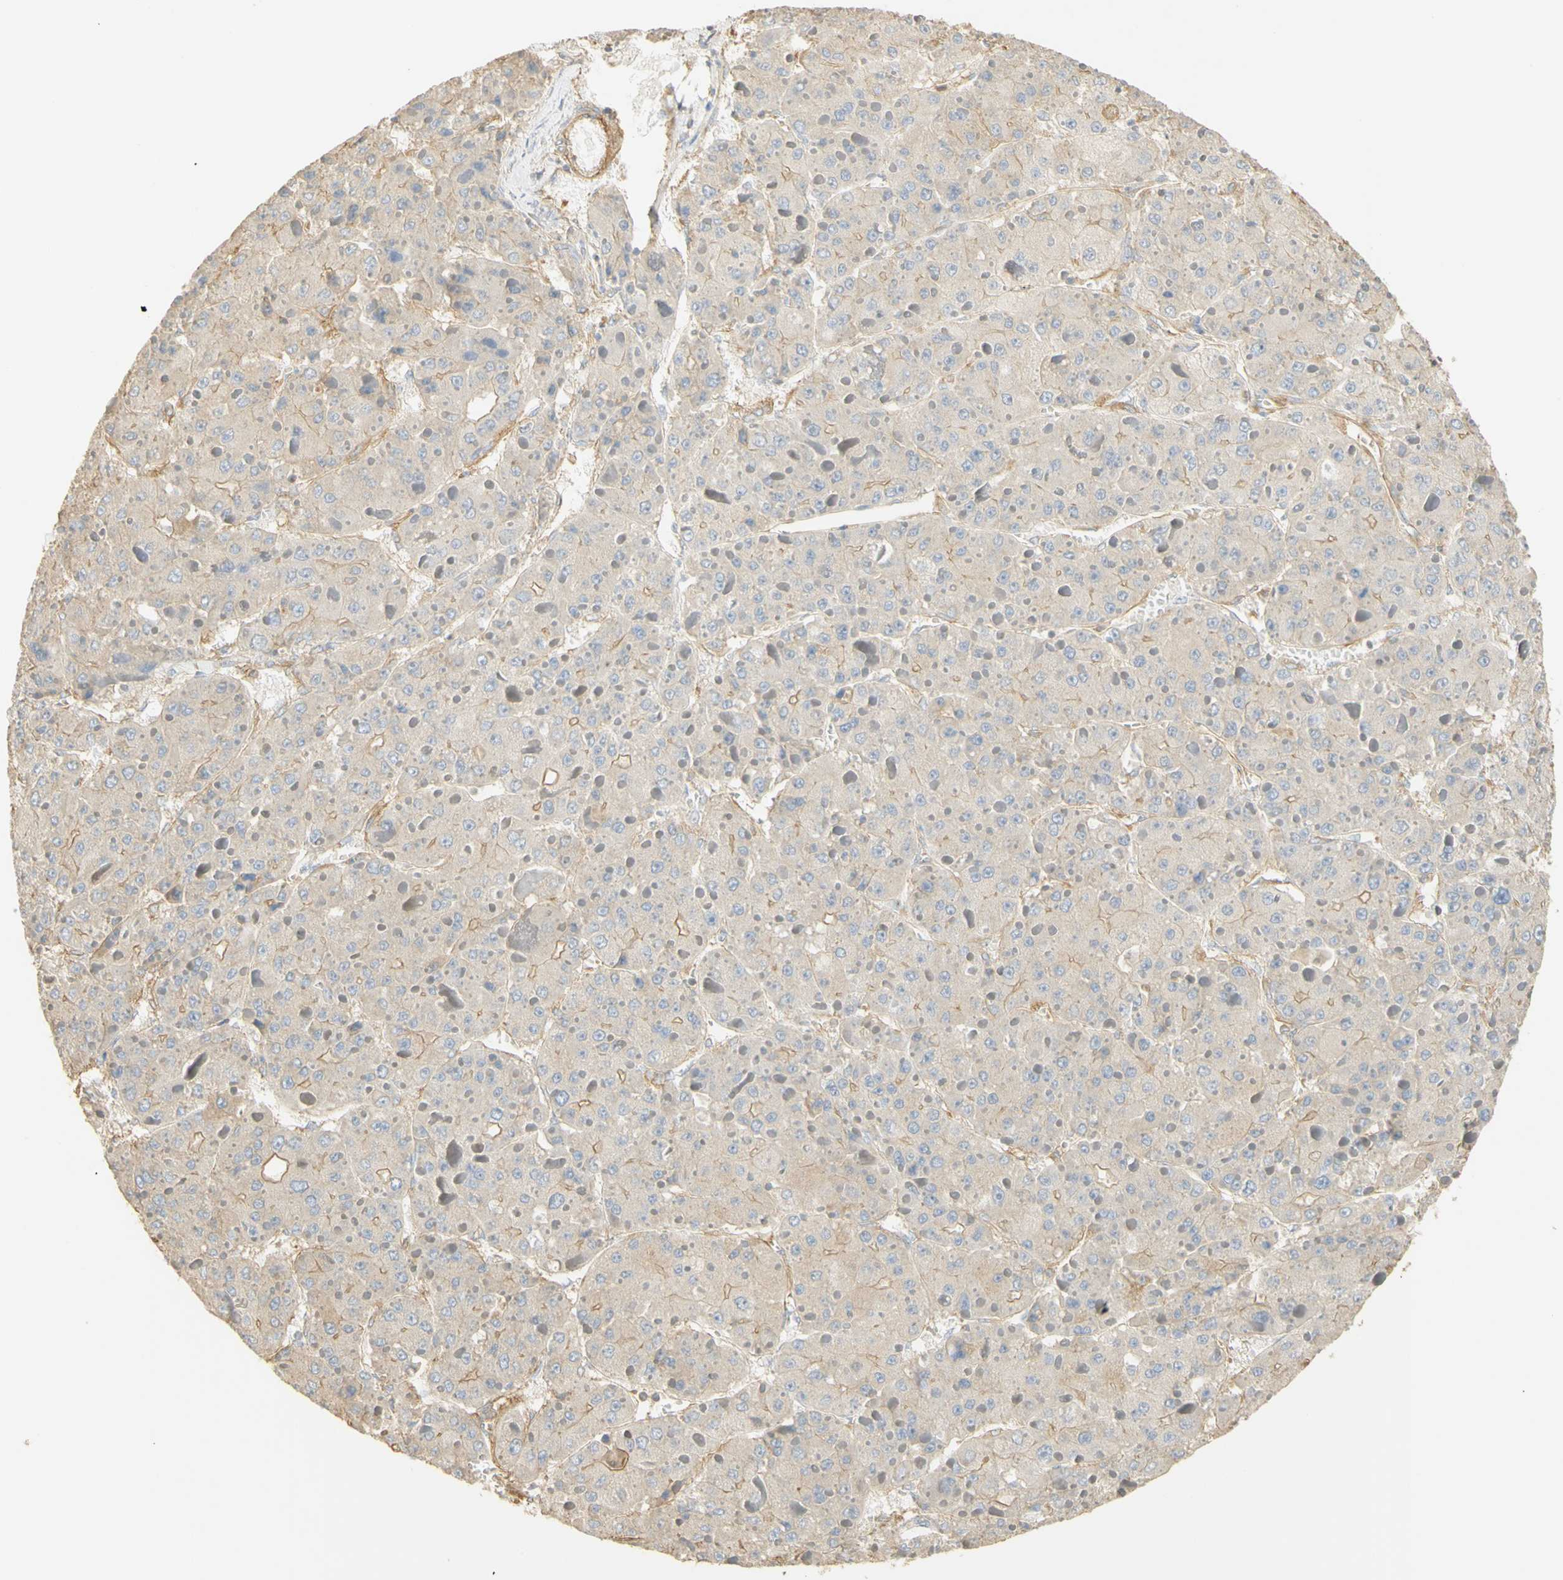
{"staining": {"intensity": "moderate", "quantity": "<25%", "location": "cytoplasmic/membranous"}, "tissue": "liver cancer", "cell_type": "Tumor cells", "image_type": "cancer", "snomed": [{"axis": "morphology", "description": "Carcinoma, Hepatocellular, NOS"}, {"axis": "topography", "description": "Liver"}], "caption": "Liver cancer (hepatocellular carcinoma) stained with IHC reveals moderate cytoplasmic/membranous positivity in approximately <25% of tumor cells. (brown staining indicates protein expression, while blue staining denotes nuclei).", "gene": "KCNE4", "patient": {"sex": "female", "age": 73}}